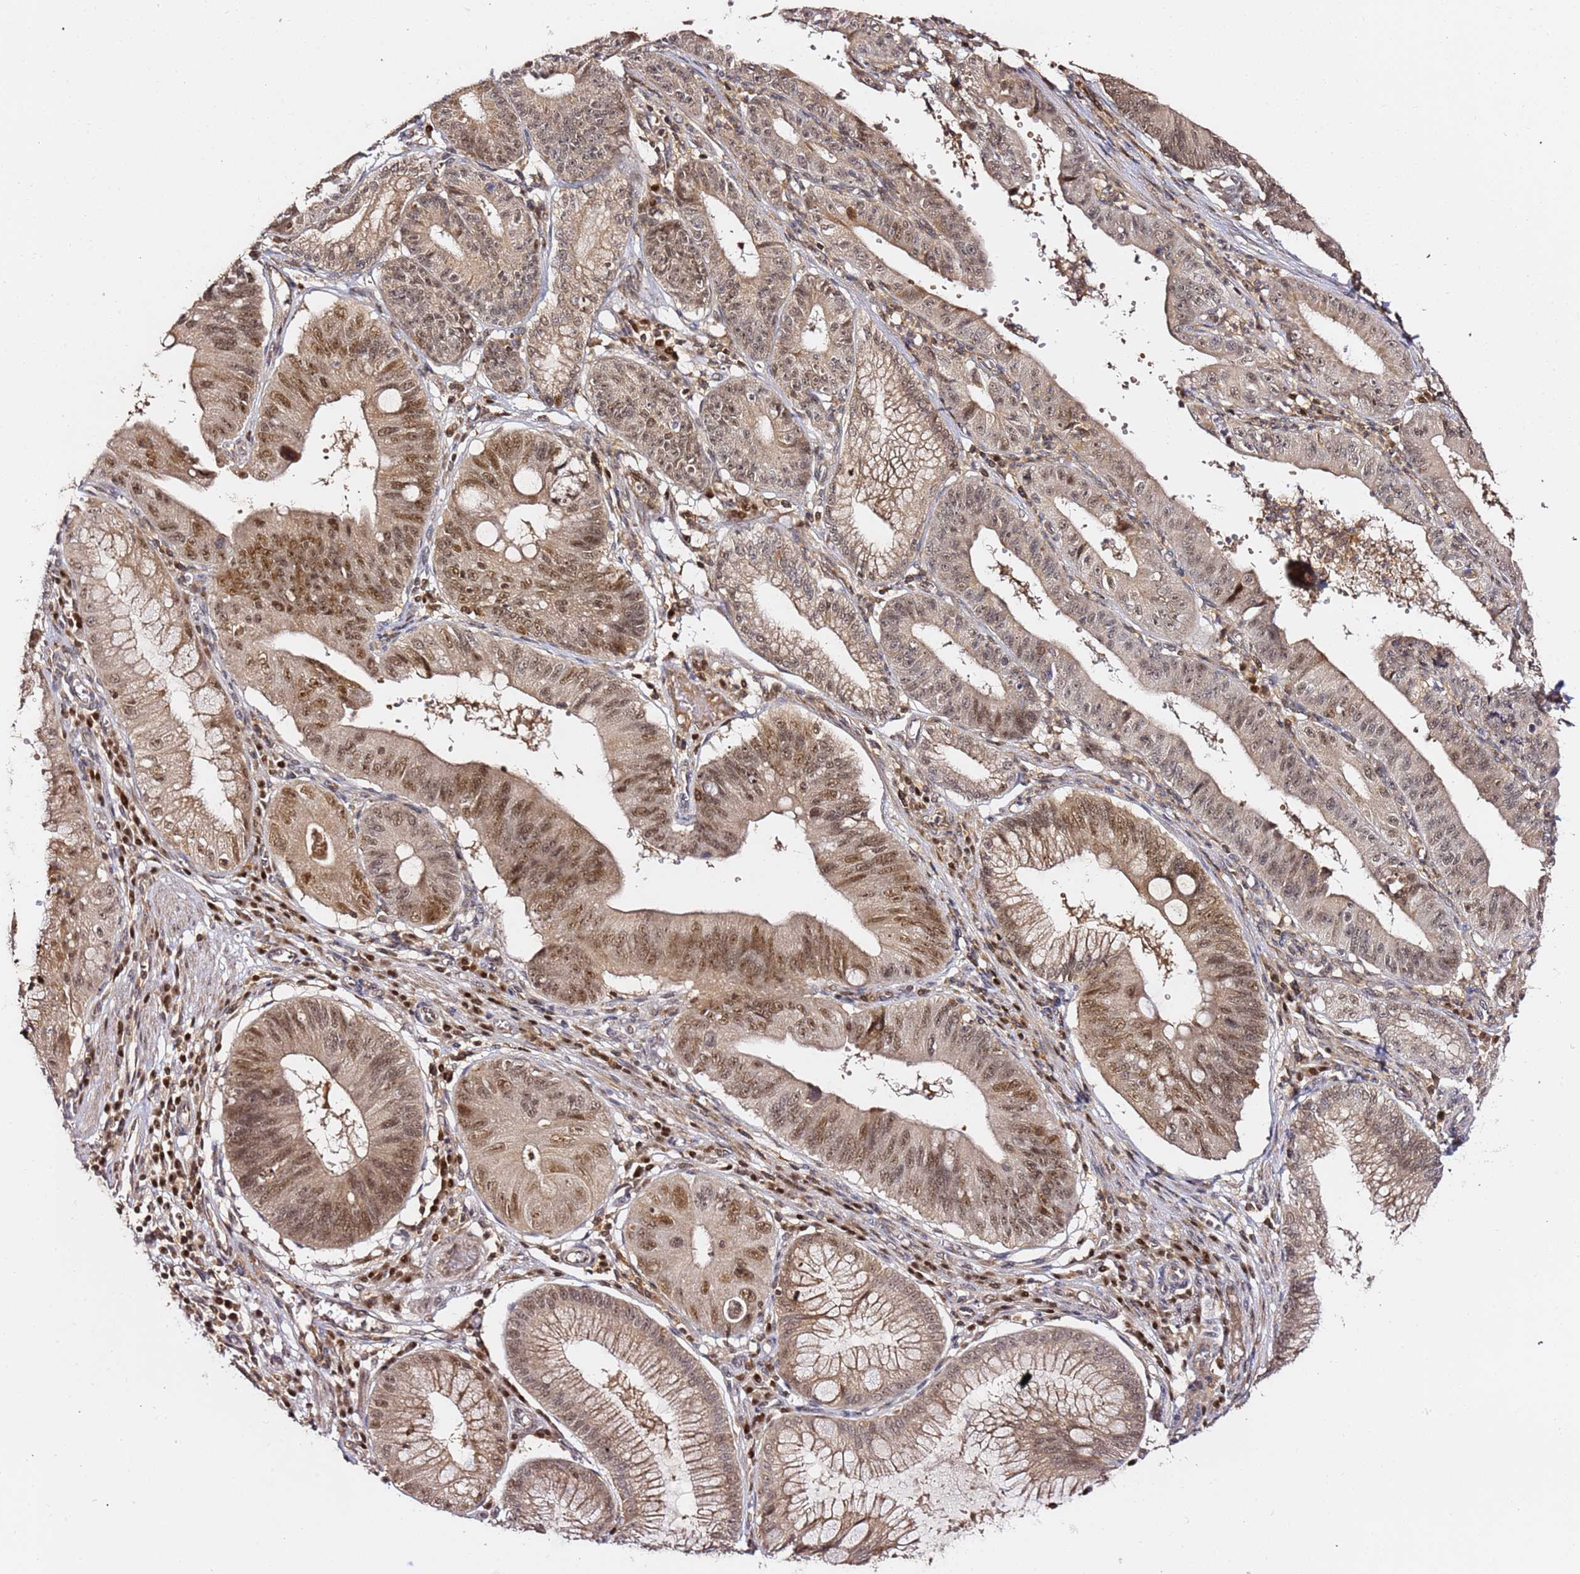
{"staining": {"intensity": "moderate", "quantity": ">75%", "location": "nuclear"}, "tissue": "stomach cancer", "cell_type": "Tumor cells", "image_type": "cancer", "snomed": [{"axis": "morphology", "description": "Adenocarcinoma, NOS"}, {"axis": "topography", "description": "Stomach"}], "caption": "Protein staining by immunohistochemistry (IHC) reveals moderate nuclear staining in approximately >75% of tumor cells in stomach cancer. Nuclei are stained in blue.", "gene": "OR5V1", "patient": {"sex": "male", "age": 59}}